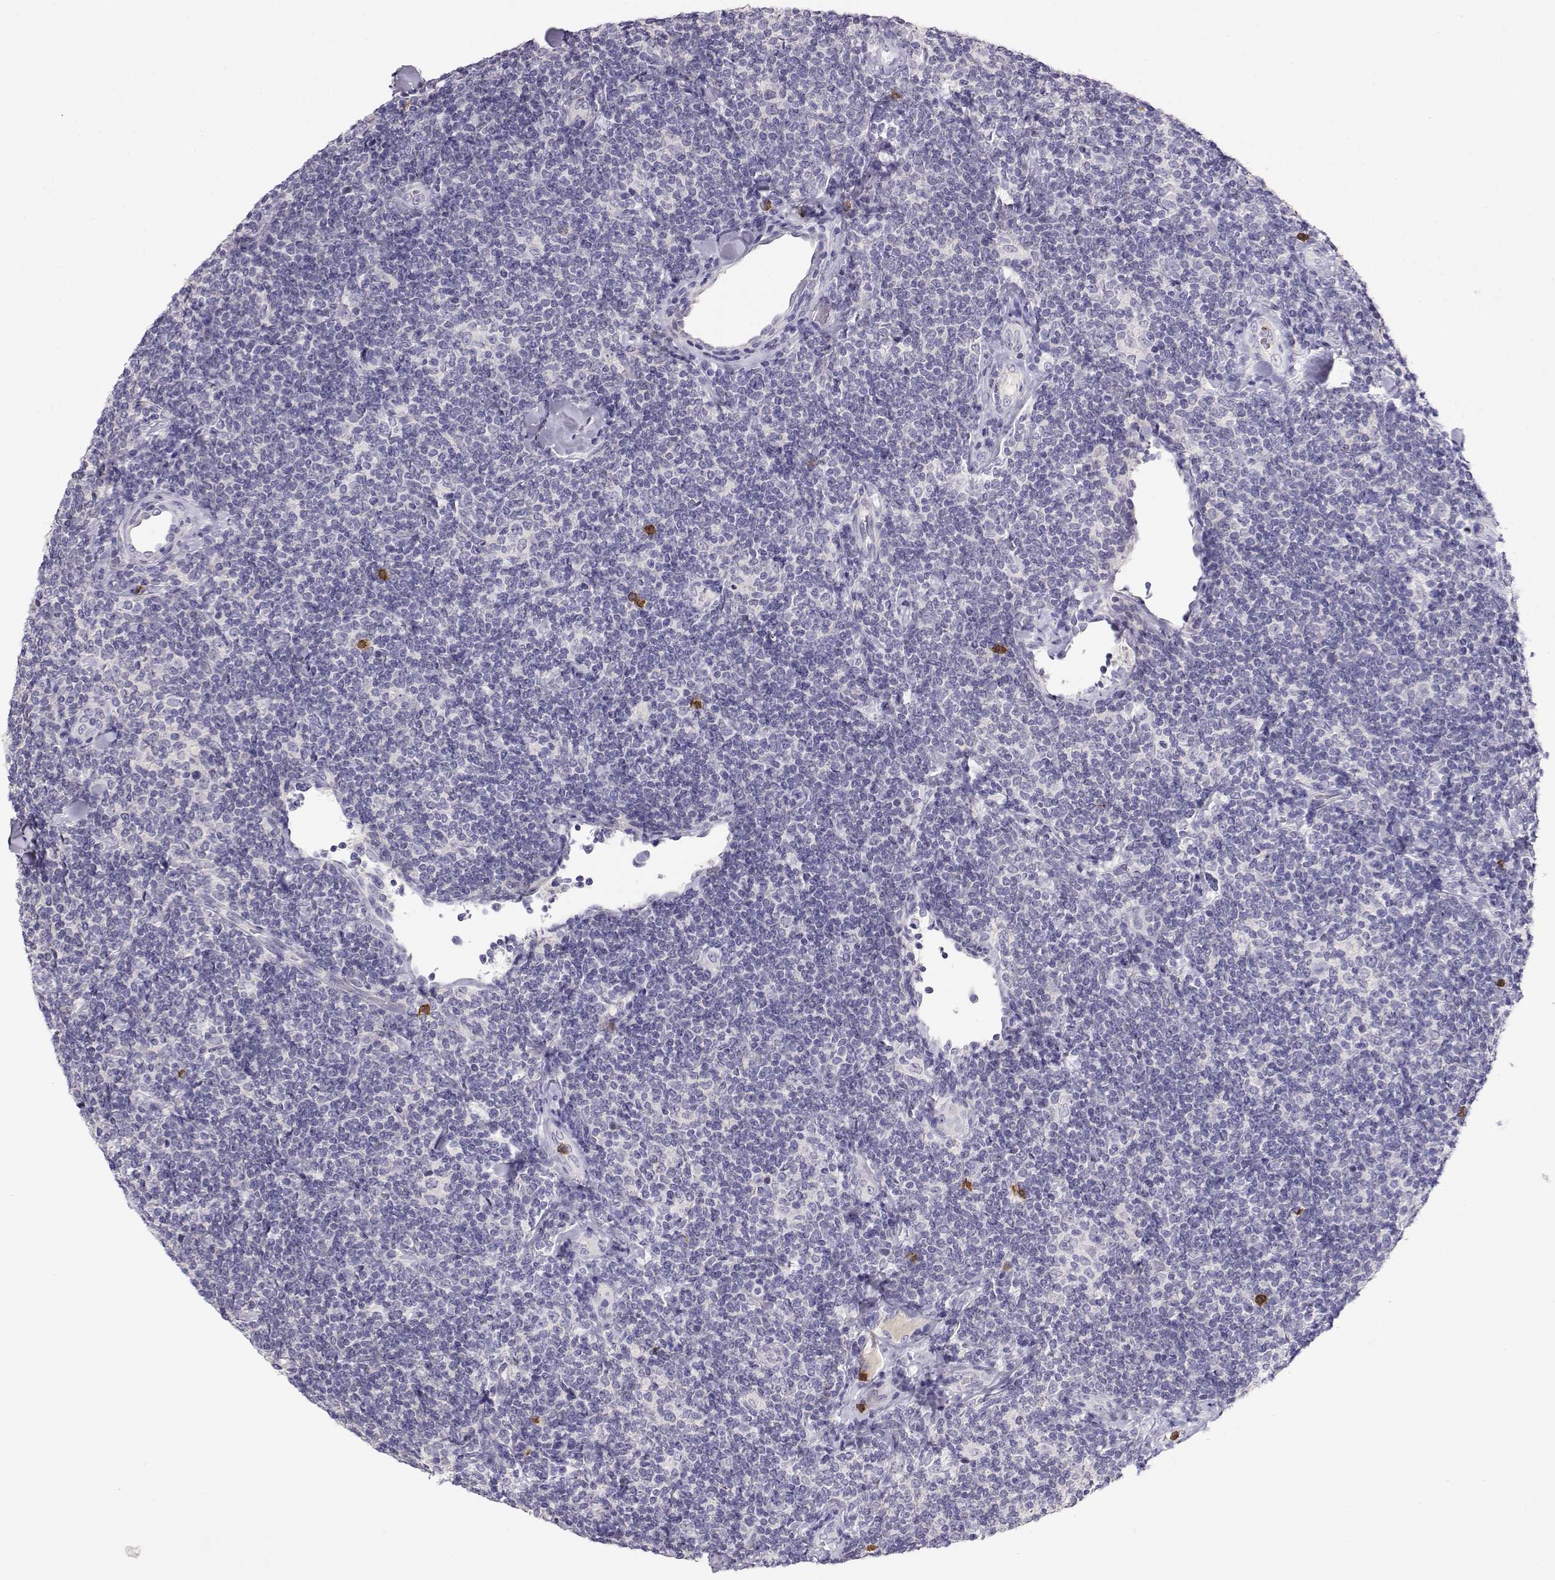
{"staining": {"intensity": "negative", "quantity": "none", "location": "none"}, "tissue": "lymphoma", "cell_type": "Tumor cells", "image_type": "cancer", "snomed": [{"axis": "morphology", "description": "Malignant lymphoma, non-Hodgkin's type, Low grade"}, {"axis": "topography", "description": "Lymph node"}], "caption": "A high-resolution photomicrograph shows immunohistochemistry (IHC) staining of lymphoma, which exhibits no significant staining in tumor cells.", "gene": "CDHR1", "patient": {"sex": "female", "age": 56}}